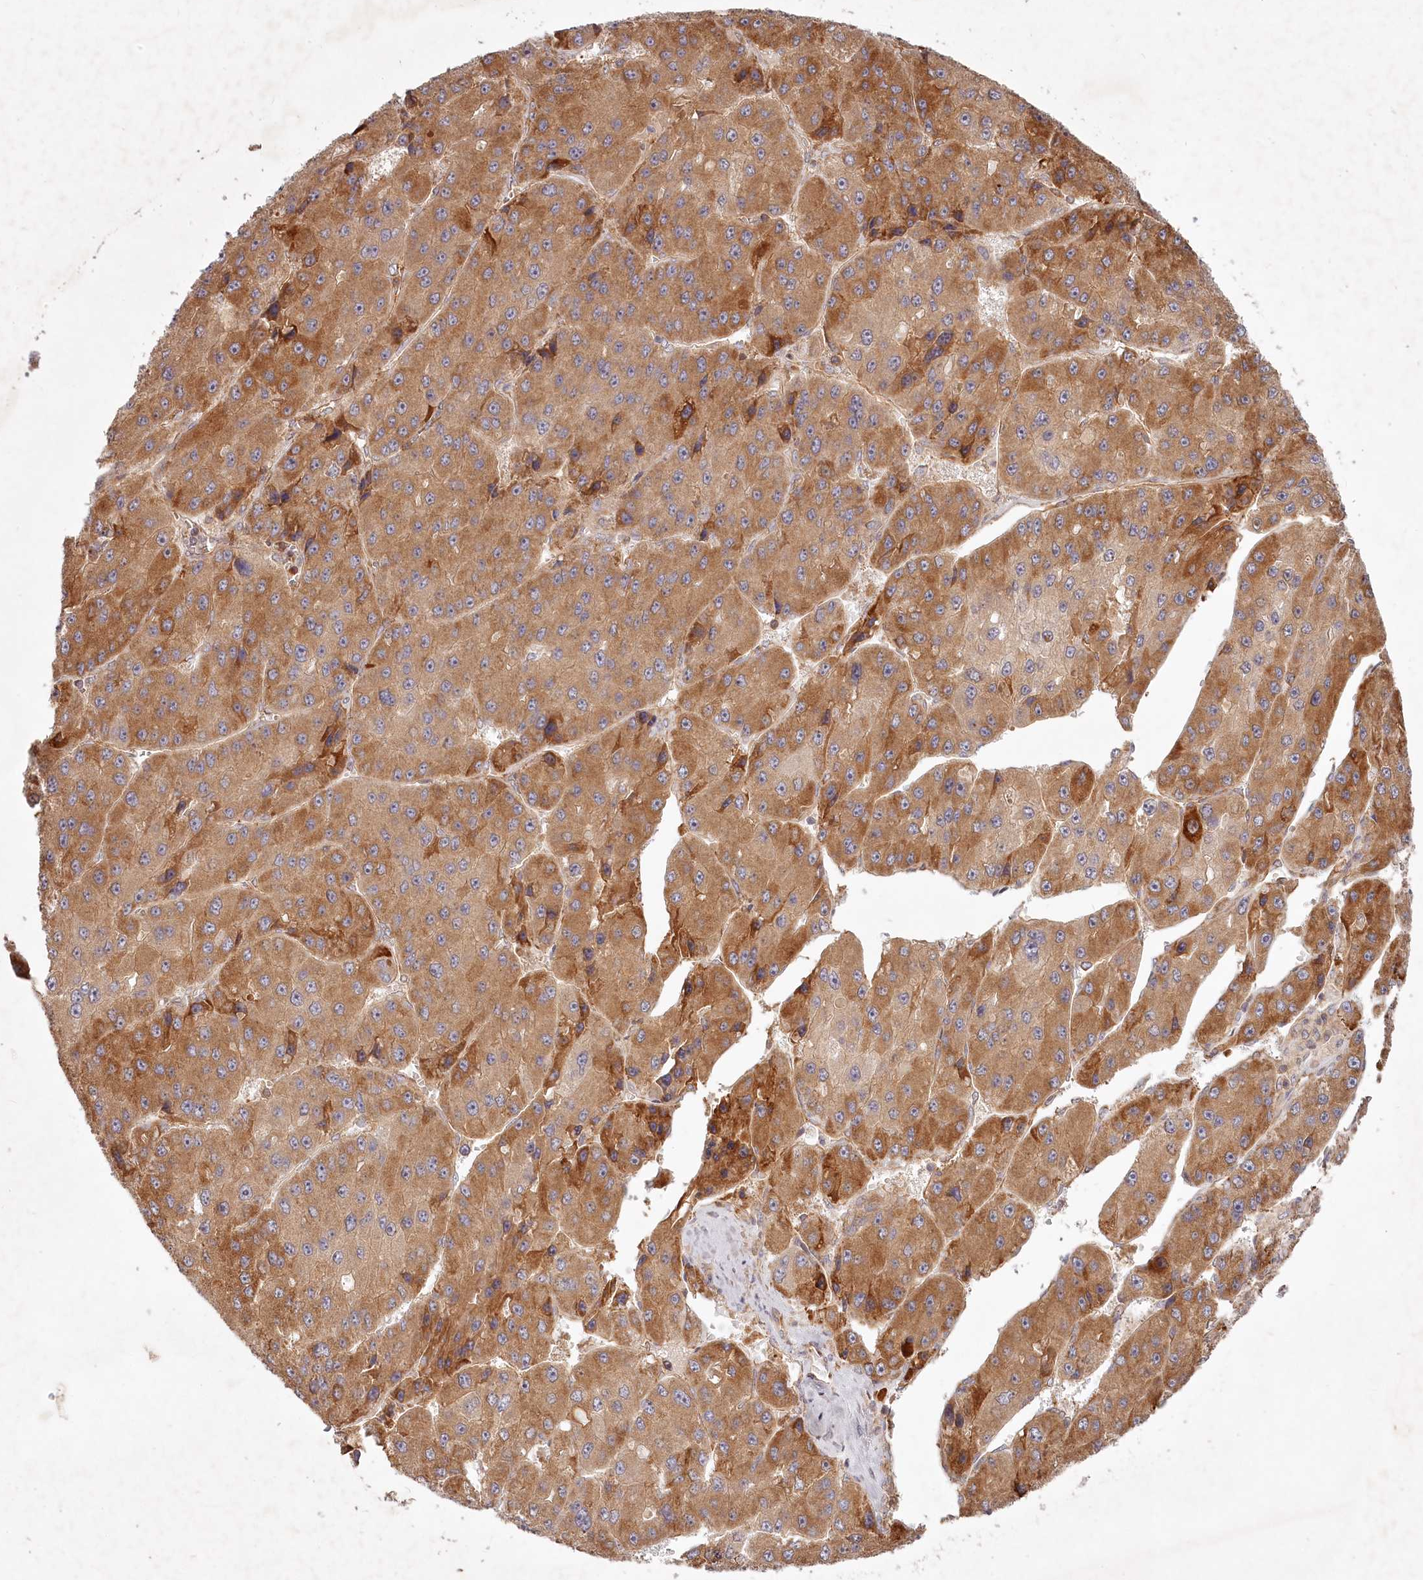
{"staining": {"intensity": "moderate", "quantity": ">75%", "location": "cytoplasmic/membranous"}, "tissue": "liver cancer", "cell_type": "Tumor cells", "image_type": "cancer", "snomed": [{"axis": "morphology", "description": "Carcinoma, Hepatocellular, NOS"}, {"axis": "topography", "description": "Liver"}], "caption": "Moderate cytoplasmic/membranous protein positivity is seen in approximately >75% of tumor cells in liver cancer (hepatocellular carcinoma).", "gene": "TMIE", "patient": {"sex": "female", "age": 73}}